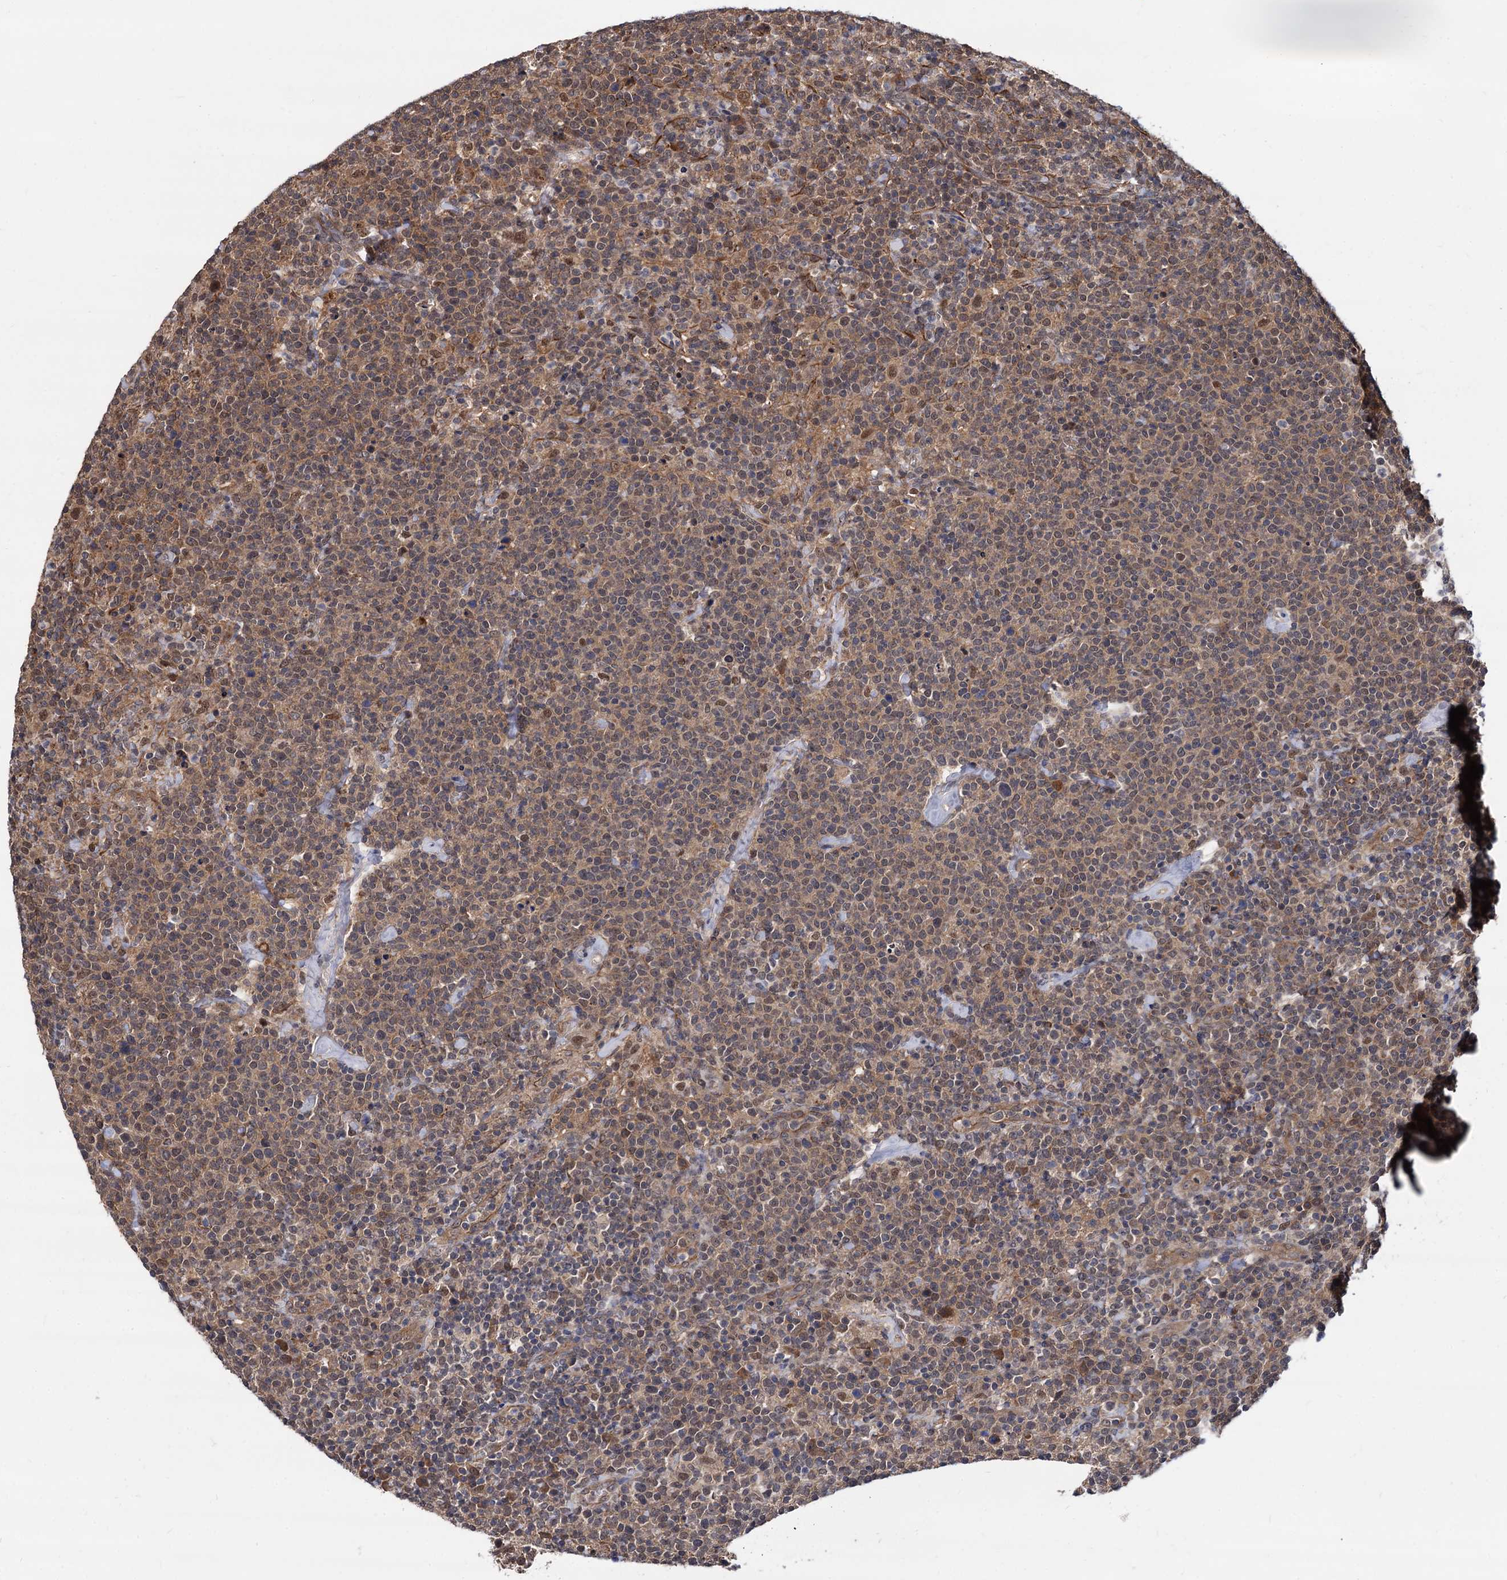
{"staining": {"intensity": "weak", "quantity": ">75%", "location": "cytoplasmic/membranous"}, "tissue": "lymphoma", "cell_type": "Tumor cells", "image_type": "cancer", "snomed": [{"axis": "morphology", "description": "Malignant lymphoma, non-Hodgkin's type, High grade"}, {"axis": "topography", "description": "Lymph node"}], "caption": "A low amount of weak cytoplasmic/membranous expression is seen in approximately >75% of tumor cells in malignant lymphoma, non-Hodgkin's type (high-grade) tissue.", "gene": "PSMD4", "patient": {"sex": "male", "age": 61}}